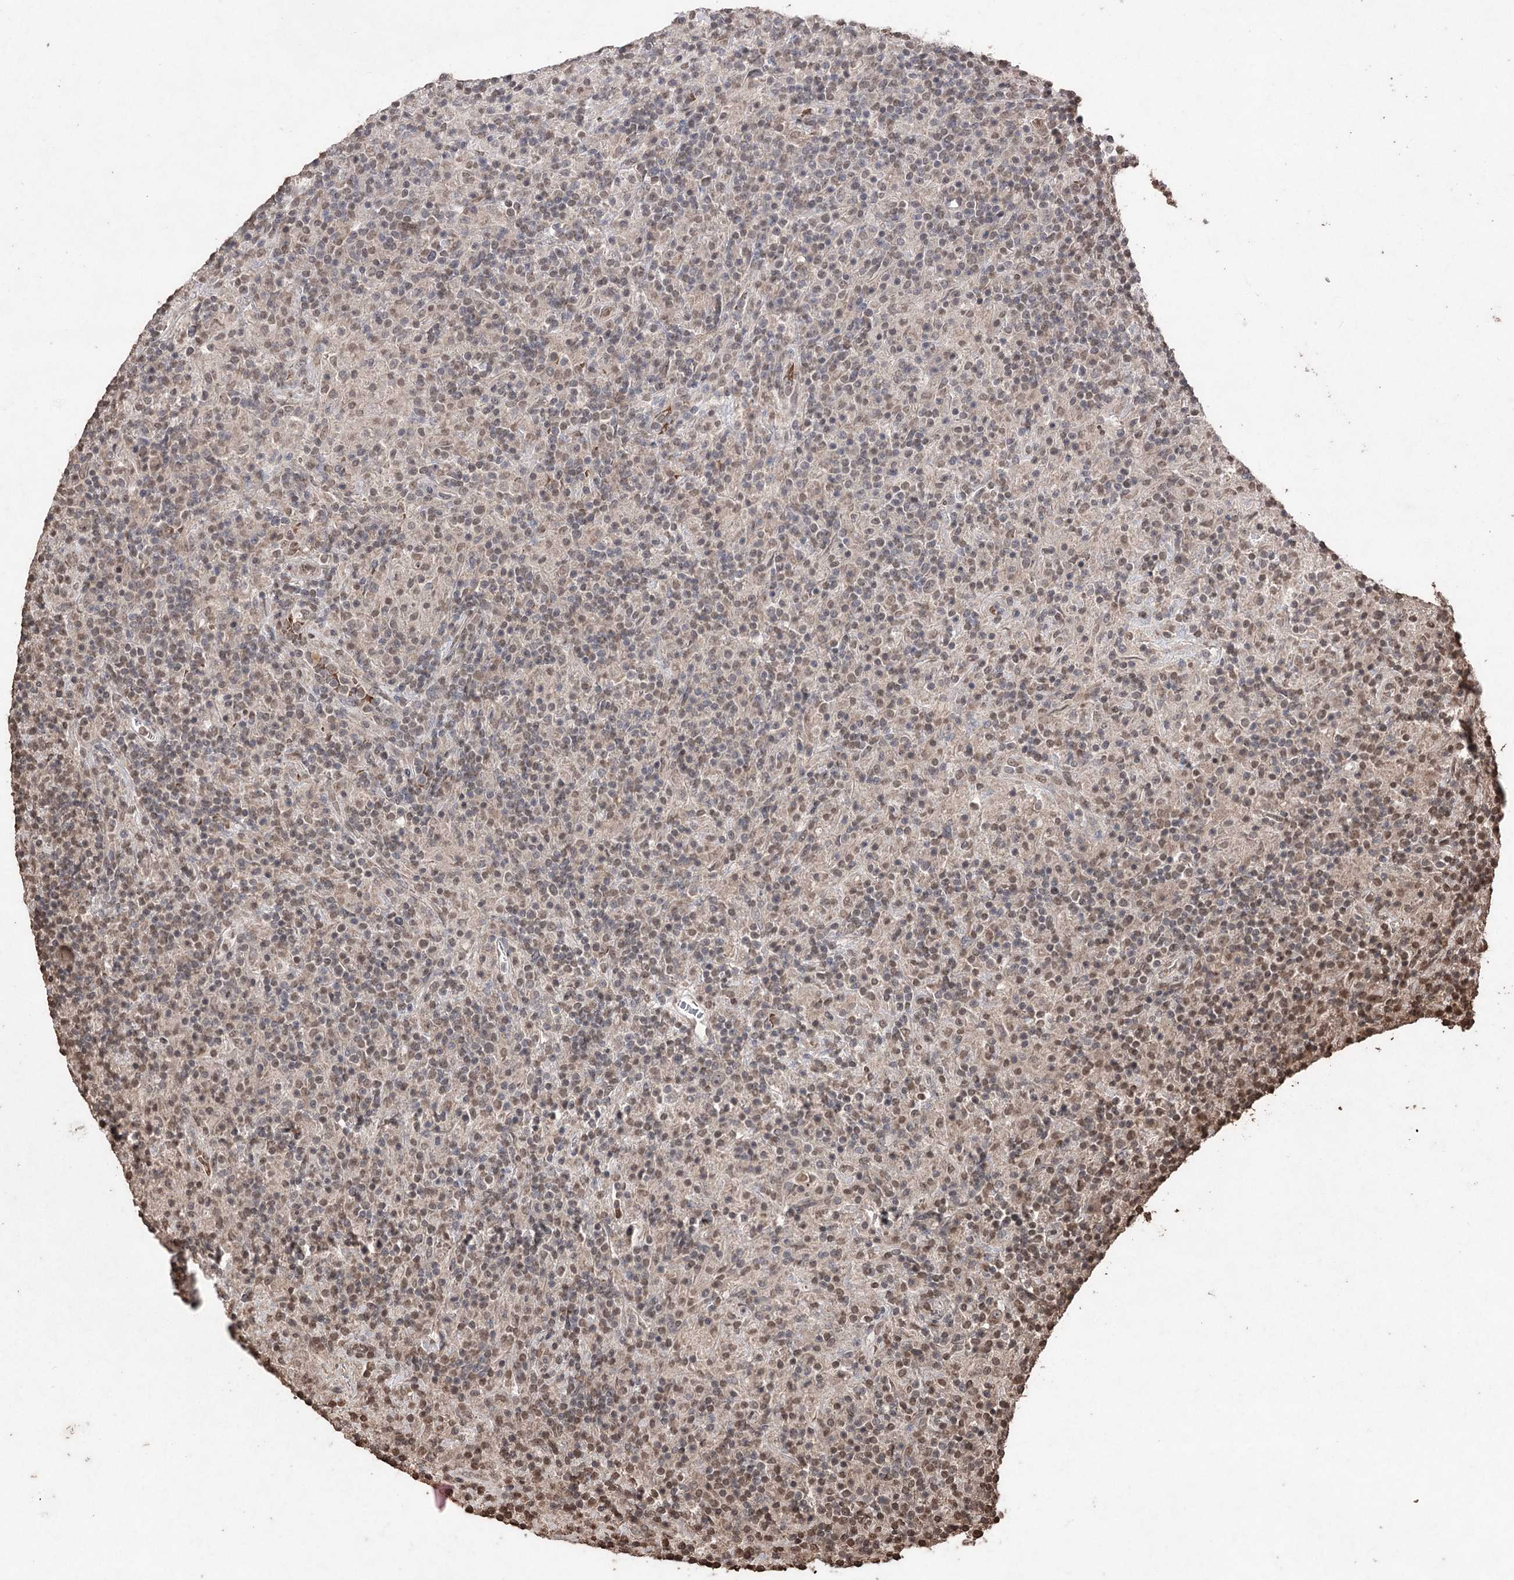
{"staining": {"intensity": "weak", "quantity": ">75%", "location": "cytoplasmic/membranous,nuclear"}, "tissue": "lymphoma", "cell_type": "Tumor cells", "image_type": "cancer", "snomed": [{"axis": "morphology", "description": "Hodgkin's disease, NOS"}, {"axis": "topography", "description": "Lymph node"}], "caption": "Approximately >75% of tumor cells in Hodgkin's disease show weak cytoplasmic/membranous and nuclear protein staining as visualized by brown immunohistochemical staining.", "gene": "ATG14", "patient": {"sex": "male", "age": 70}}